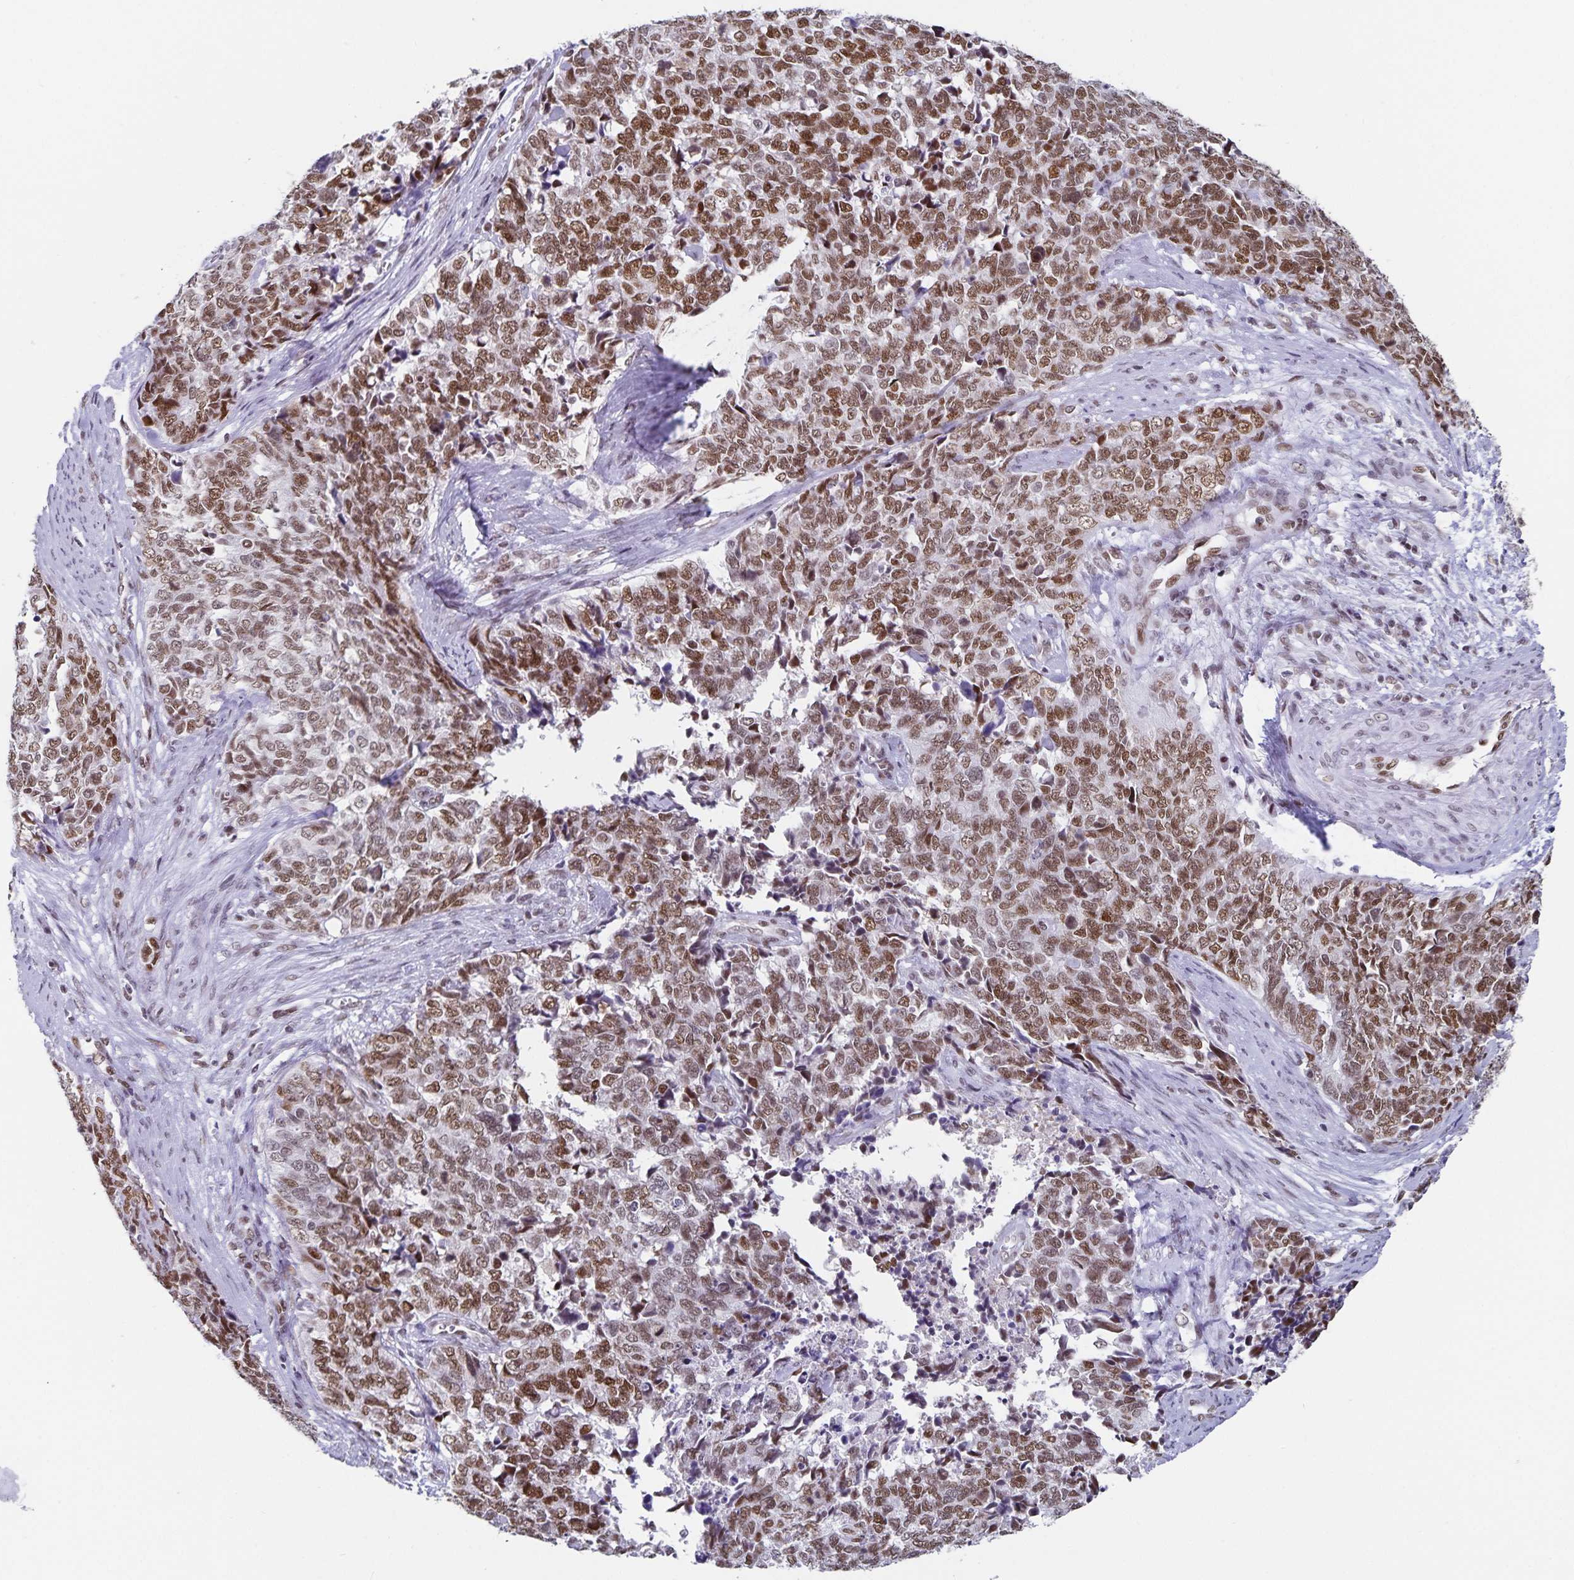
{"staining": {"intensity": "moderate", "quantity": ">75%", "location": "nuclear"}, "tissue": "cervical cancer", "cell_type": "Tumor cells", "image_type": "cancer", "snomed": [{"axis": "morphology", "description": "Adenocarcinoma, NOS"}, {"axis": "topography", "description": "Cervix"}], "caption": "High-power microscopy captured an immunohistochemistry (IHC) photomicrograph of cervical cancer (adenocarcinoma), revealing moderate nuclear staining in about >75% of tumor cells.", "gene": "PBX2", "patient": {"sex": "female", "age": 63}}